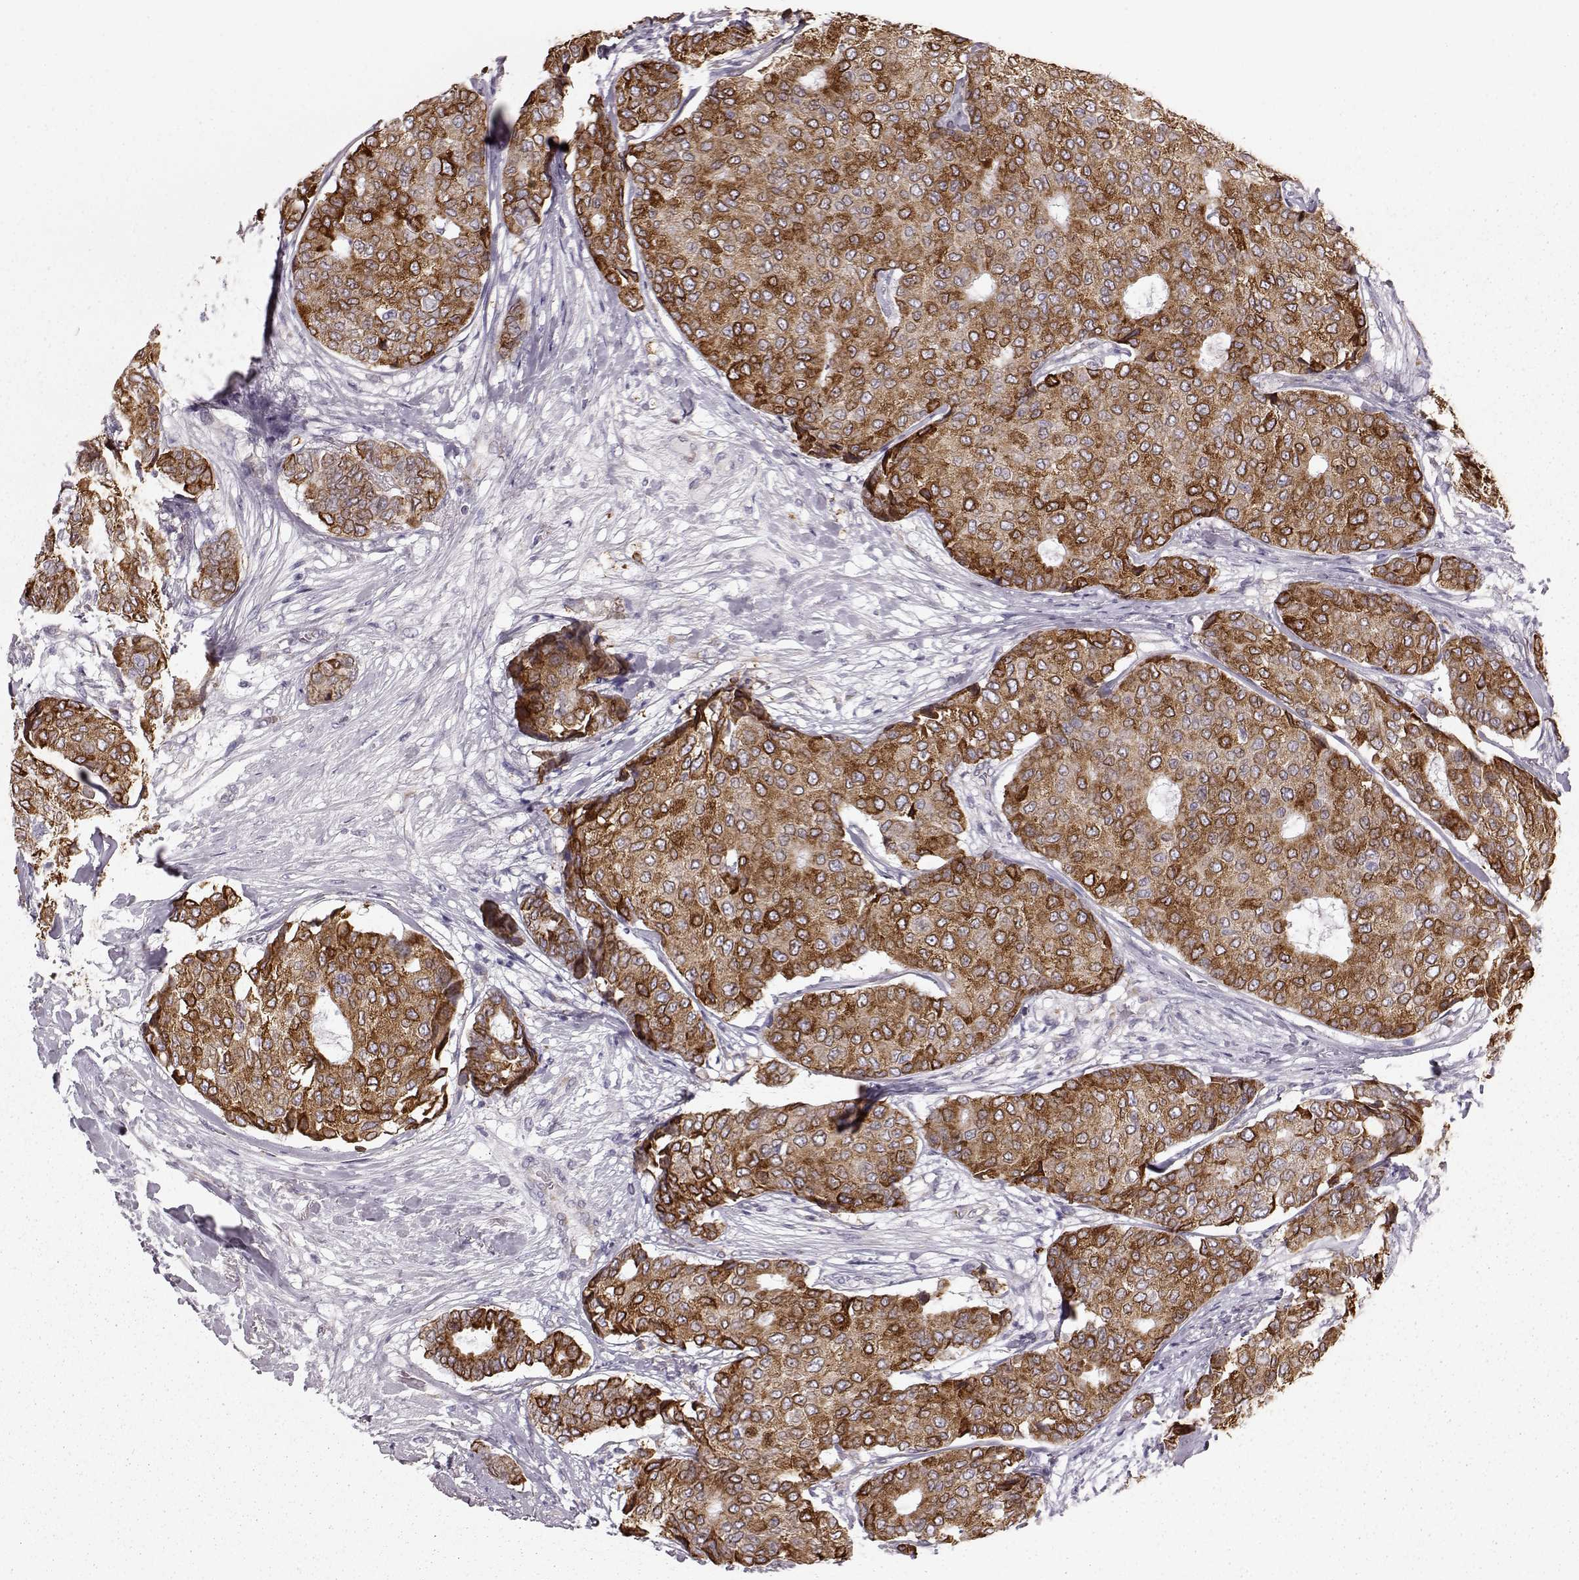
{"staining": {"intensity": "moderate", "quantity": ">75%", "location": "cytoplasmic/membranous"}, "tissue": "breast cancer", "cell_type": "Tumor cells", "image_type": "cancer", "snomed": [{"axis": "morphology", "description": "Duct carcinoma"}, {"axis": "topography", "description": "Breast"}], "caption": "DAB immunohistochemical staining of human breast cancer (invasive ductal carcinoma) displays moderate cytoplasmic/membranous protein expression in approximately >75% of tumor cells.", "gene": "ELOVL5", "patient": {"sex": "female", "age": 75}}